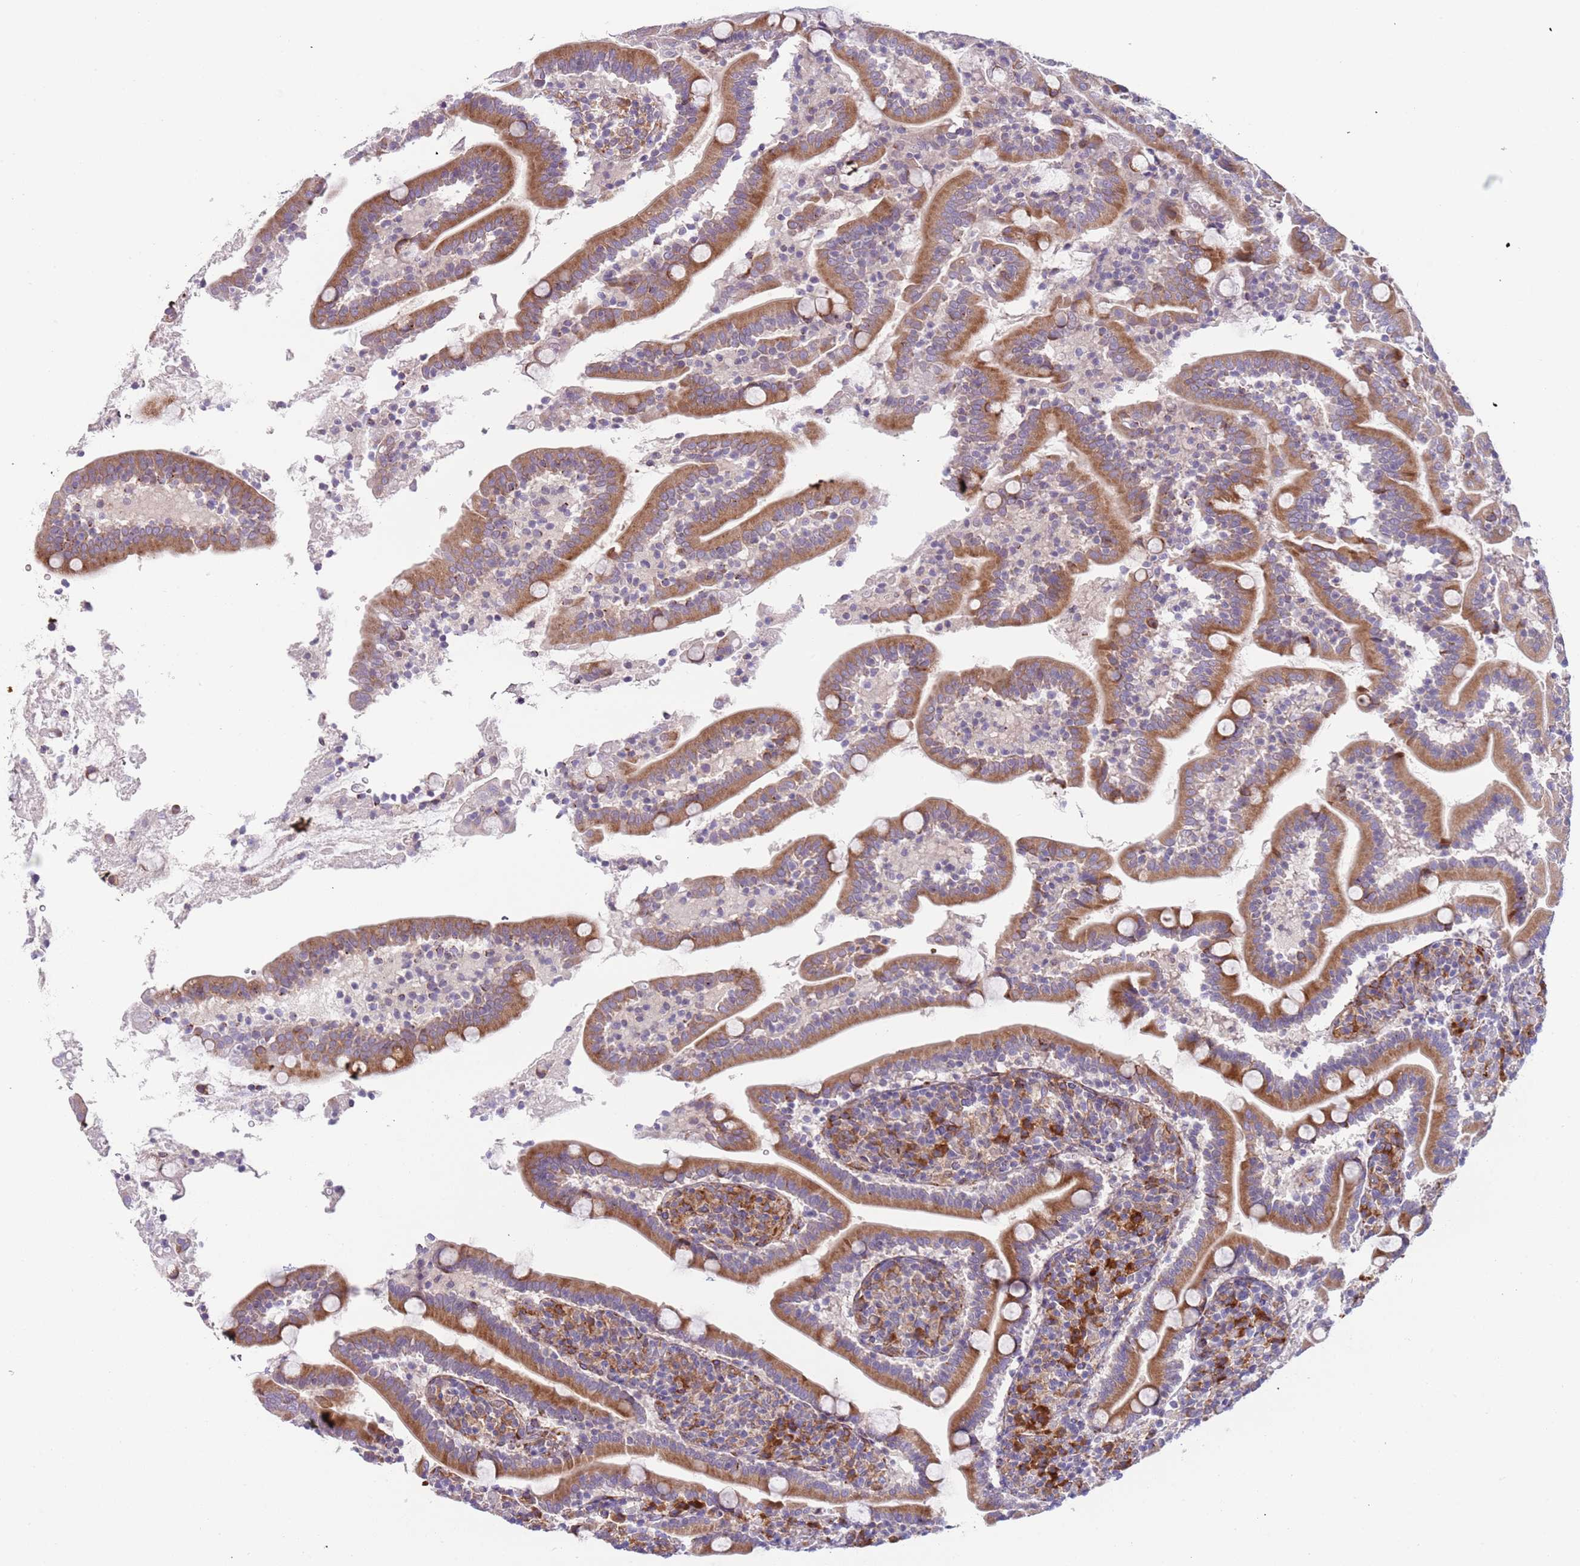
{"staining": {"intensity": "strong", "quantity": ">75%", "location": "cytoplasmic/membranous"}, "tissue": "duodenum", "cell_type": "Glandular cells", "image_type": "normal", "snomed": [{"axis": "morphology", "description": "Normal tissue, NOS"}, {"axis": "topography", "description": "Duodenum"}], "caption": "Duodenum stained with a brown dye demonstrates strong cytoplasmic/membranous positive staining in about >75% of glandular cells.", "gene": "VWCE", "patient": {"sex": "male", "age": 35}}